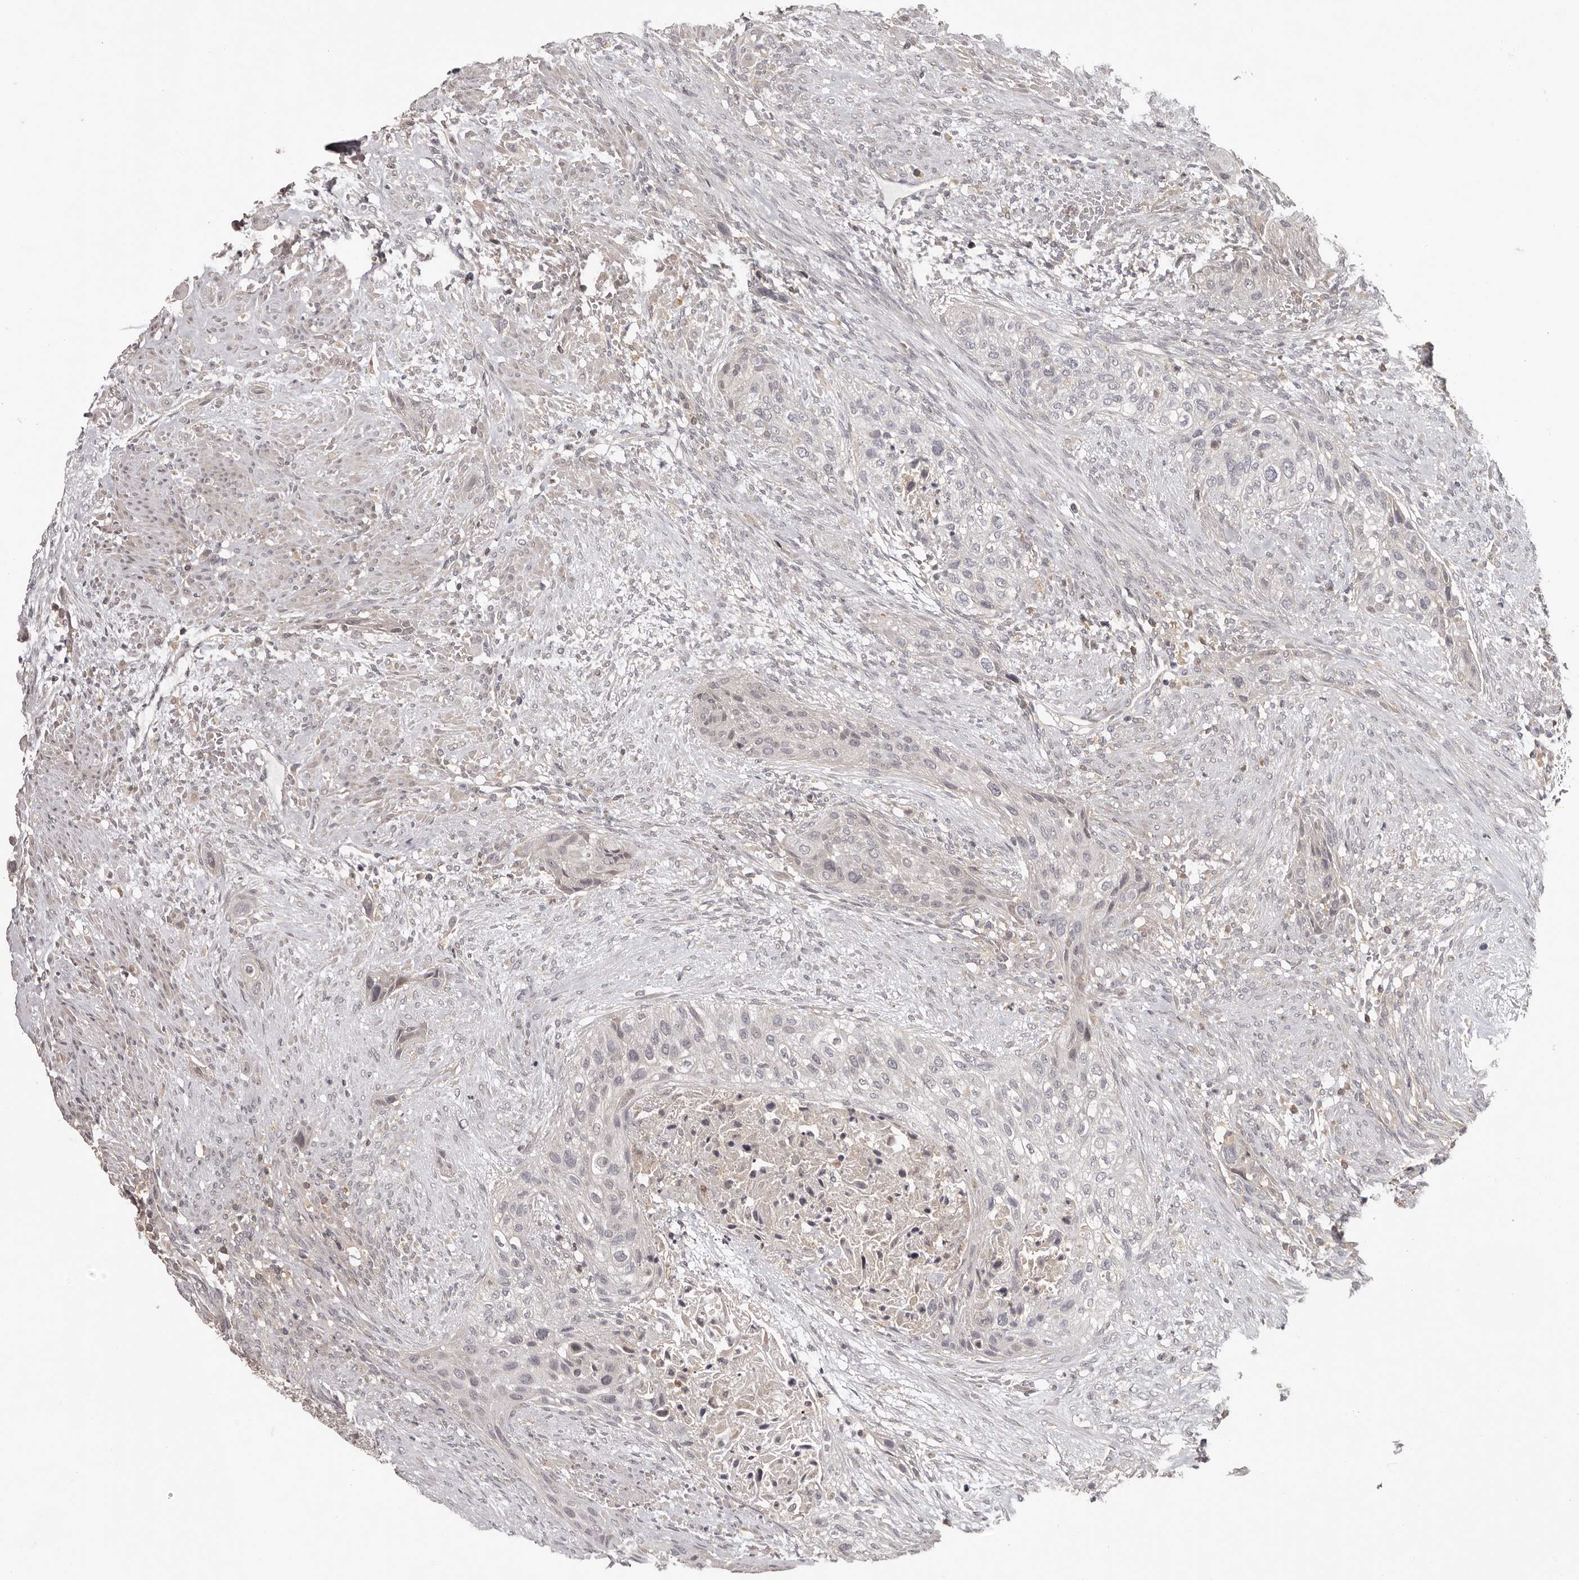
{"staining": {"intensity": "negative", "quantity": "none", "location": "none"}, "tissue": "urothelial cancer", "cell_type": "Tumor cells", "image_type": "cancer", "snomed": [{"axis": "morphology", "description": "Urothelial carcinoma, High grade"}, {"axis": "topography", "description": "Urinary bladder"}], "caption": "The micrograph displays no staining of tumor cells in high-grade urothelial carcinoma. (DAB immunohistochemistry (IHC), high magnification).", "gene": "ANKRD44", "patient": {"sex": "male", "age": 35}}